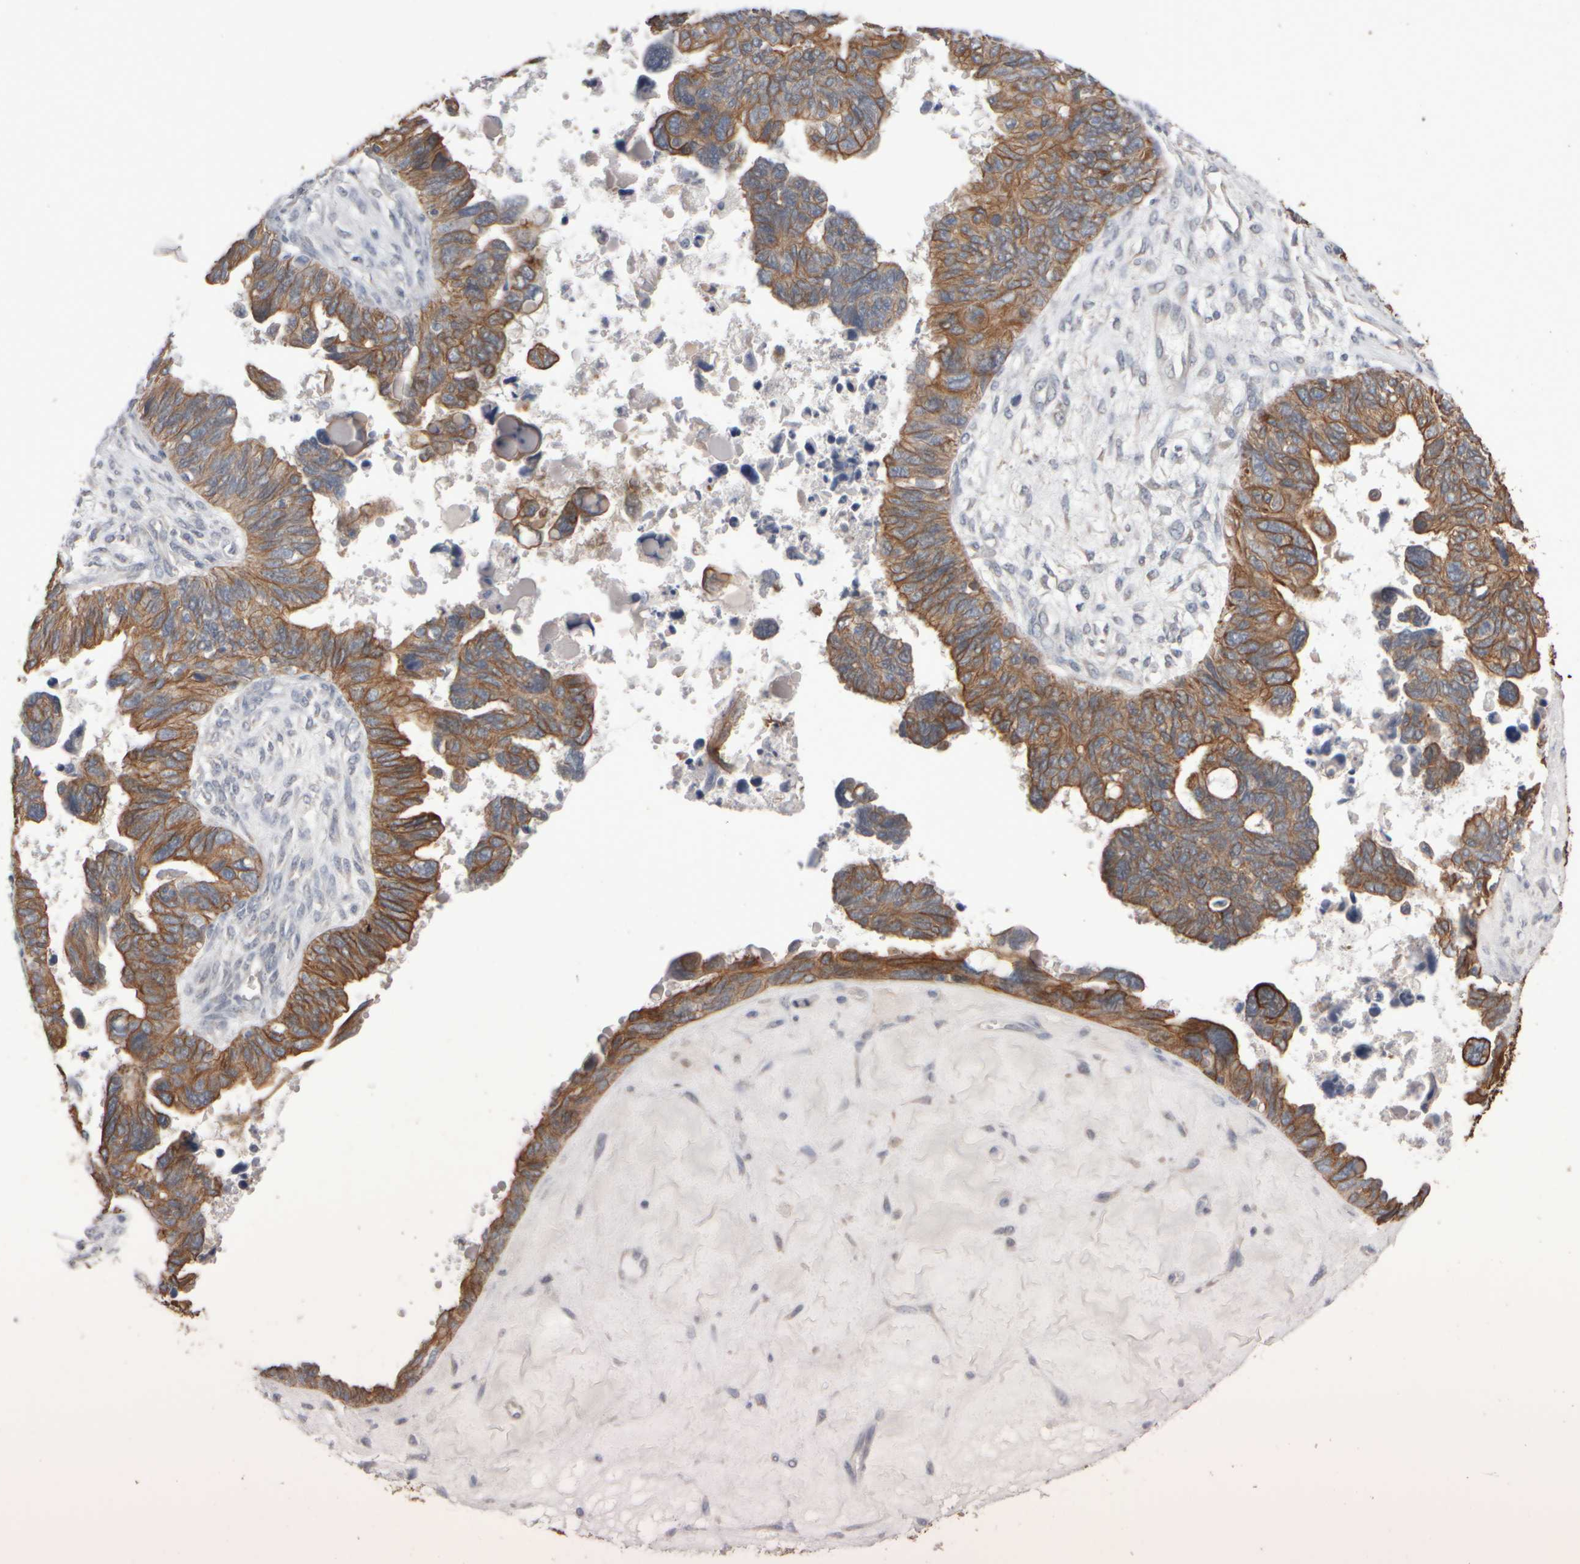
{"staining": {"intensity": "moderate", "quantity": ">75%", "location": "cytoplasmic/membranous"}, "tissue": "ovarian cancer", "cell_type": "Tumor cells", "image_type": "cancer", "snomed": [{"axis": "morphology", "description": "Cystadenocarcinoma, serous, NOS"}, {"axis": "topography", "description": "Ovary"}], "caption": "Moderate cytoplasmic/membranous expression is appreciated in about >75% of tumor cells in ovarian cancer. (DAB (3,3'-diaminobenzidine) IHC, brown staining for protein, blue staining for nuclei).", "gene": "EPHX2", "patient": {"sex": "female", "age": 79}}